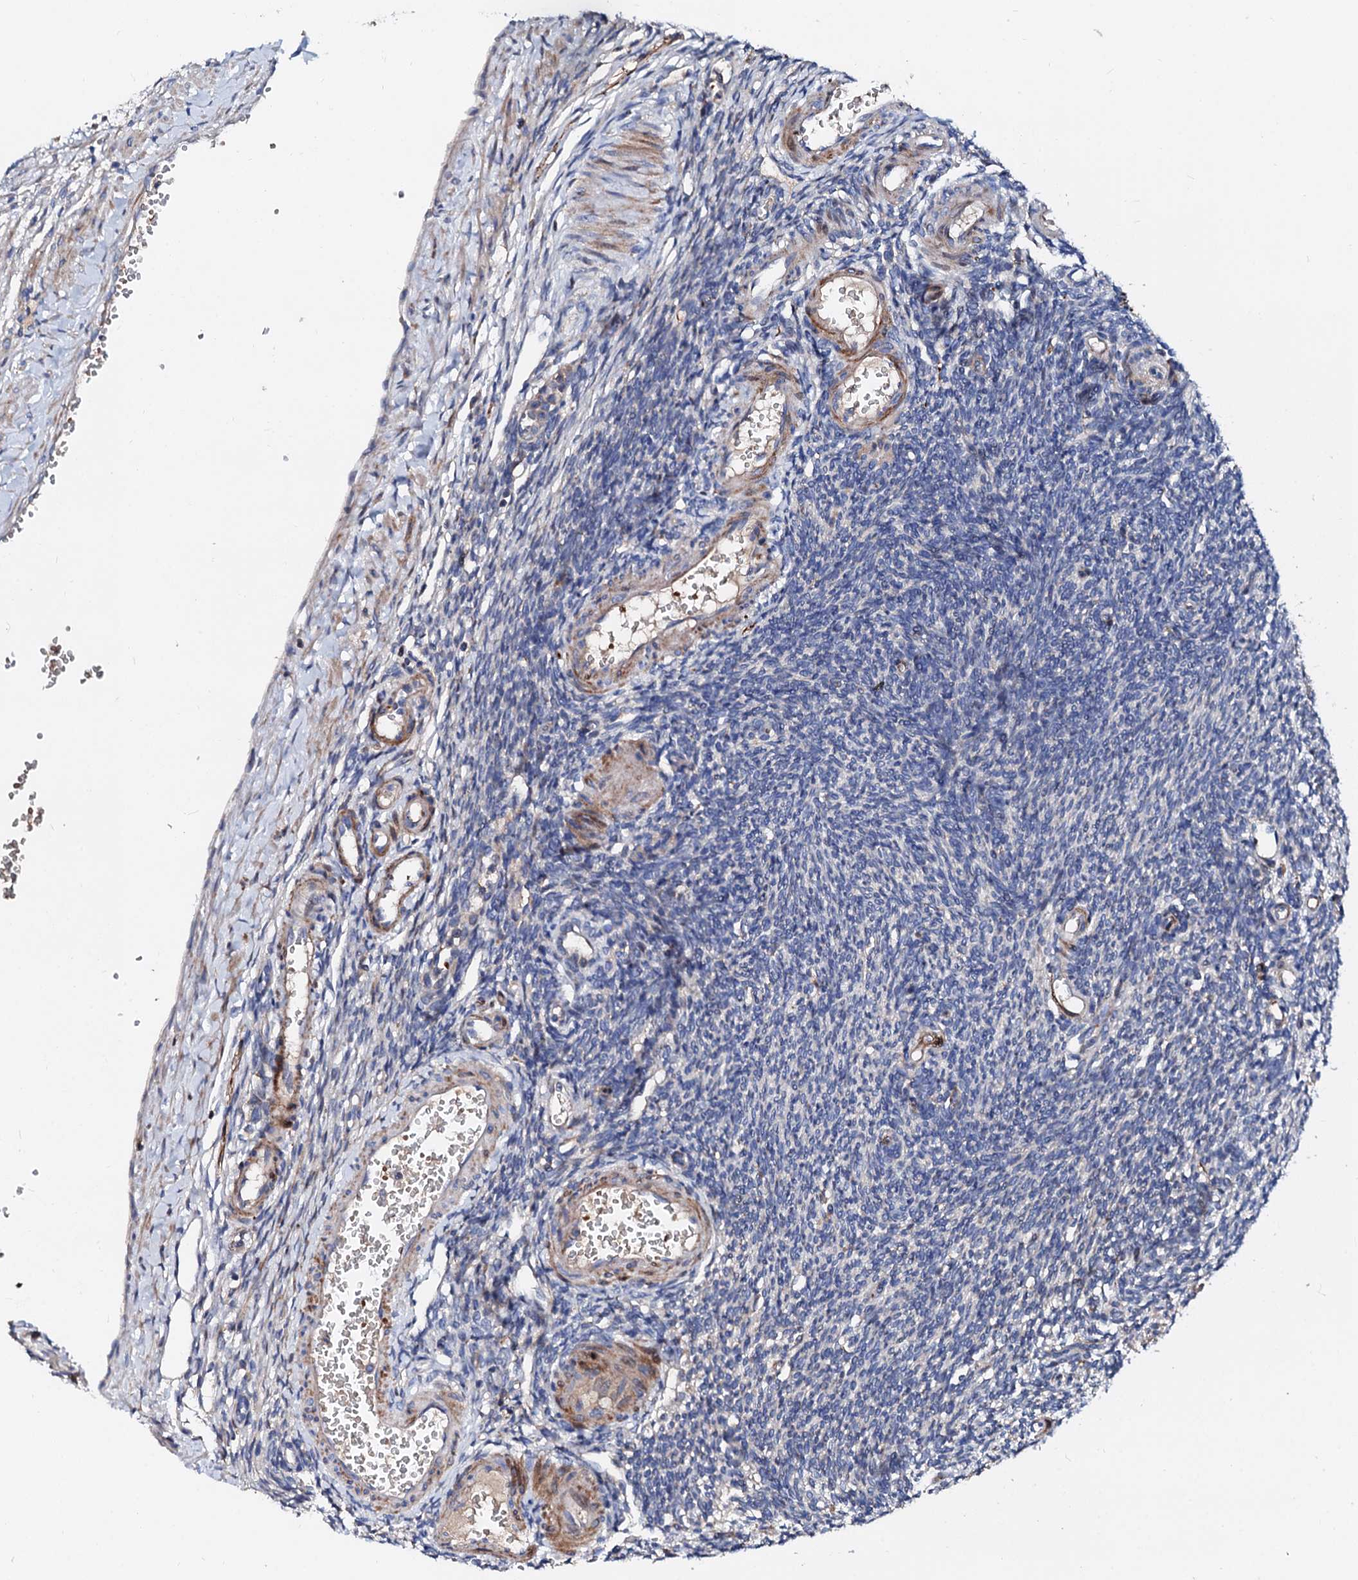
{"staining": {"intensity": "negative", "quantity": "none", "location": "none"}, "tissue": "ovary", "cell_type": "Follicle cells", "image_type": "normal", "snomed": [{"axis": "morphology", "description": "Normal tissue, NOS"}, {"axis": "morphology", "description": "Cyst, NOS"}, {"axis": "topography", "description": "Ovary"}], "caption": "Normal ovary was stained to show a protein in brown. There is no significant positivity in follicle cells.", "gene": "SLC10A7", "patient": {"sex": "female", "age": 33}}